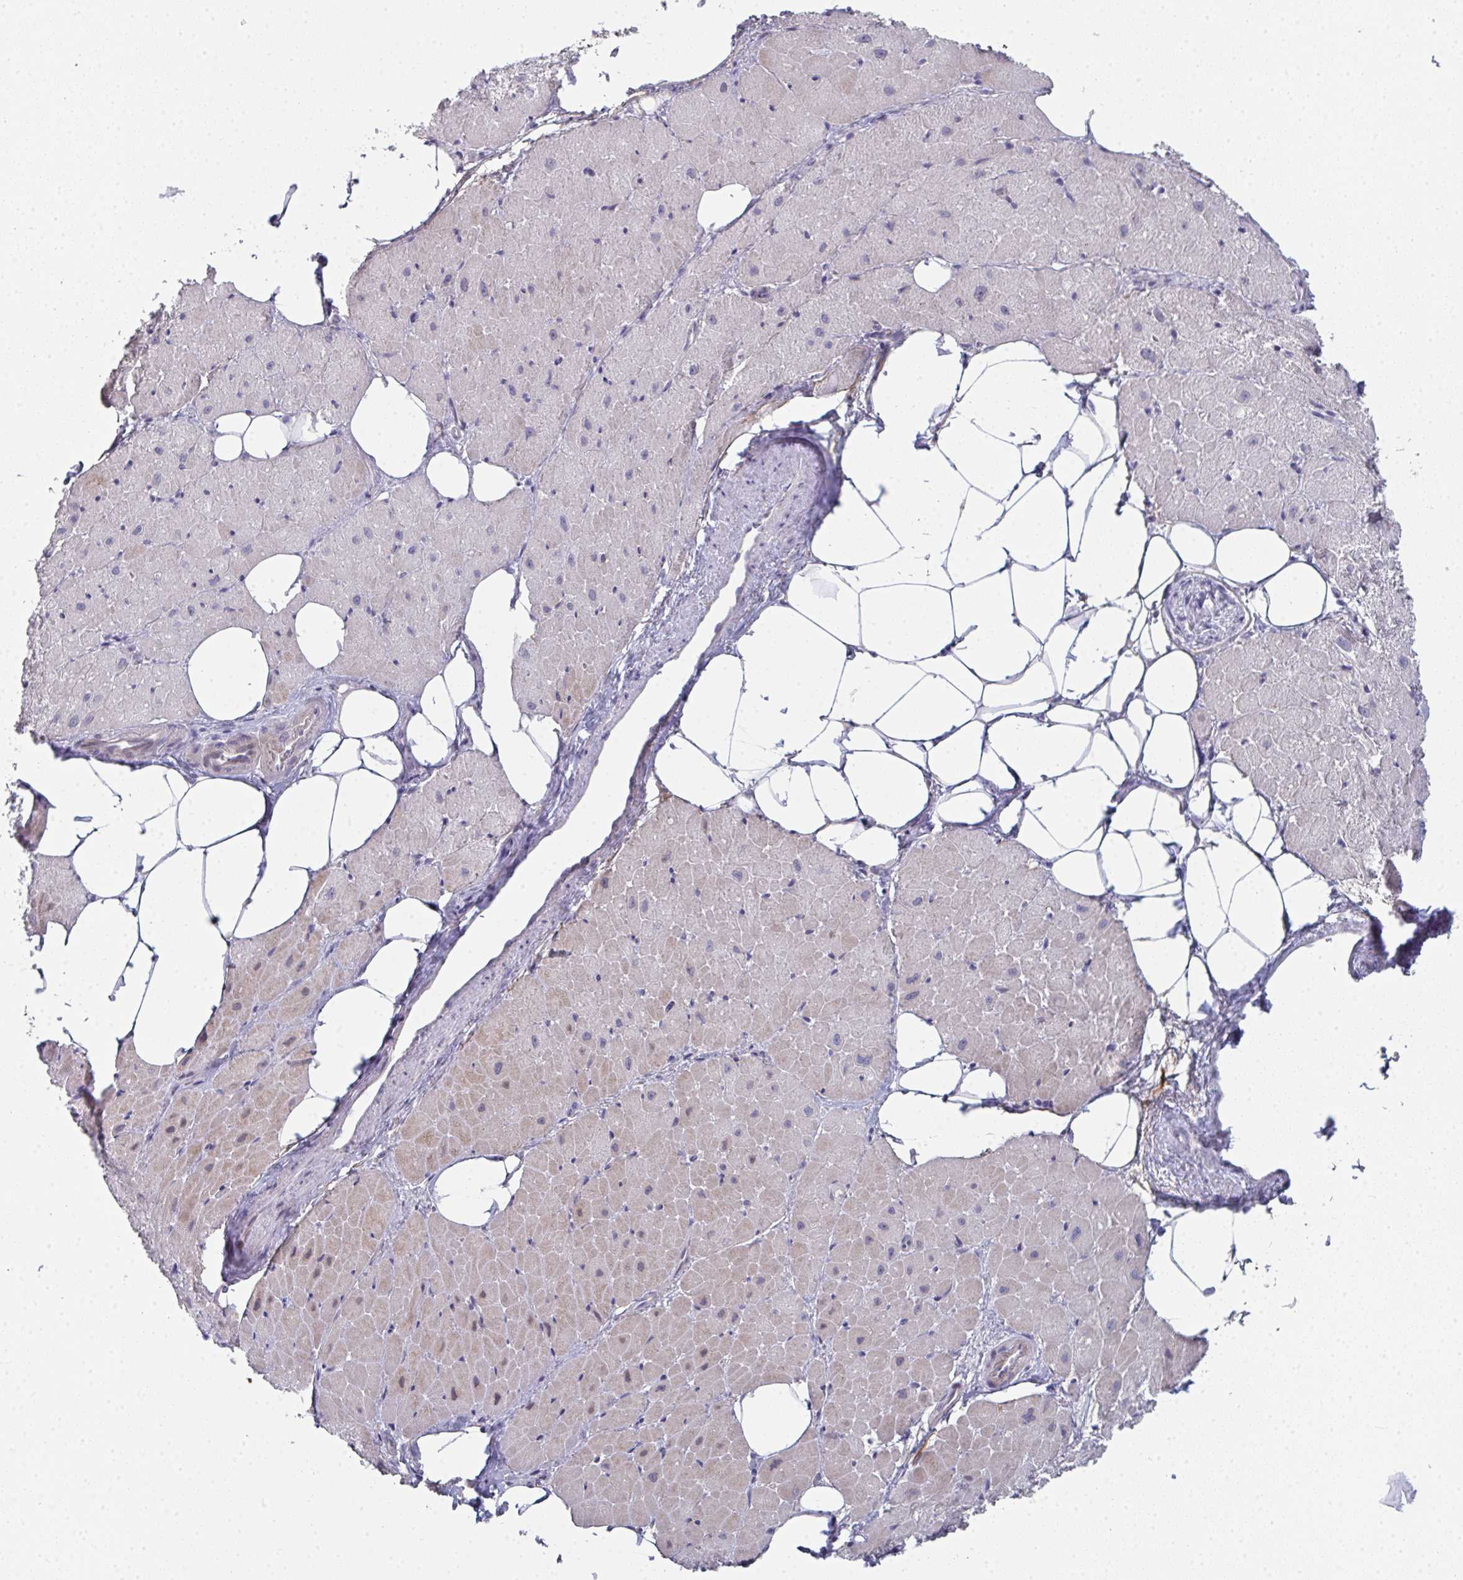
{"staining": {"intensity": "moderate", "quantity": "25%-75%", "location": "cytoplasmic/membranous"}, "tissue": "heart muscle", "cell_type": "Cardiomyocytes", "image_type": "normal", "snomed": [{"axis": "morphology", "description": "Normal tissue, NOS"}, {"axis": "topography", "description": "Heart"}], "caption": "High-power microscopy captured an immunohistochemistry (IHC) micrograph of unremarkable heart muscle, revealing moderate cytoplasmic/membranous expression in about 25%-75% of cardiomyocytes.", "gene": "A1CF", "patient": {"sex": "male", "age": 62}}